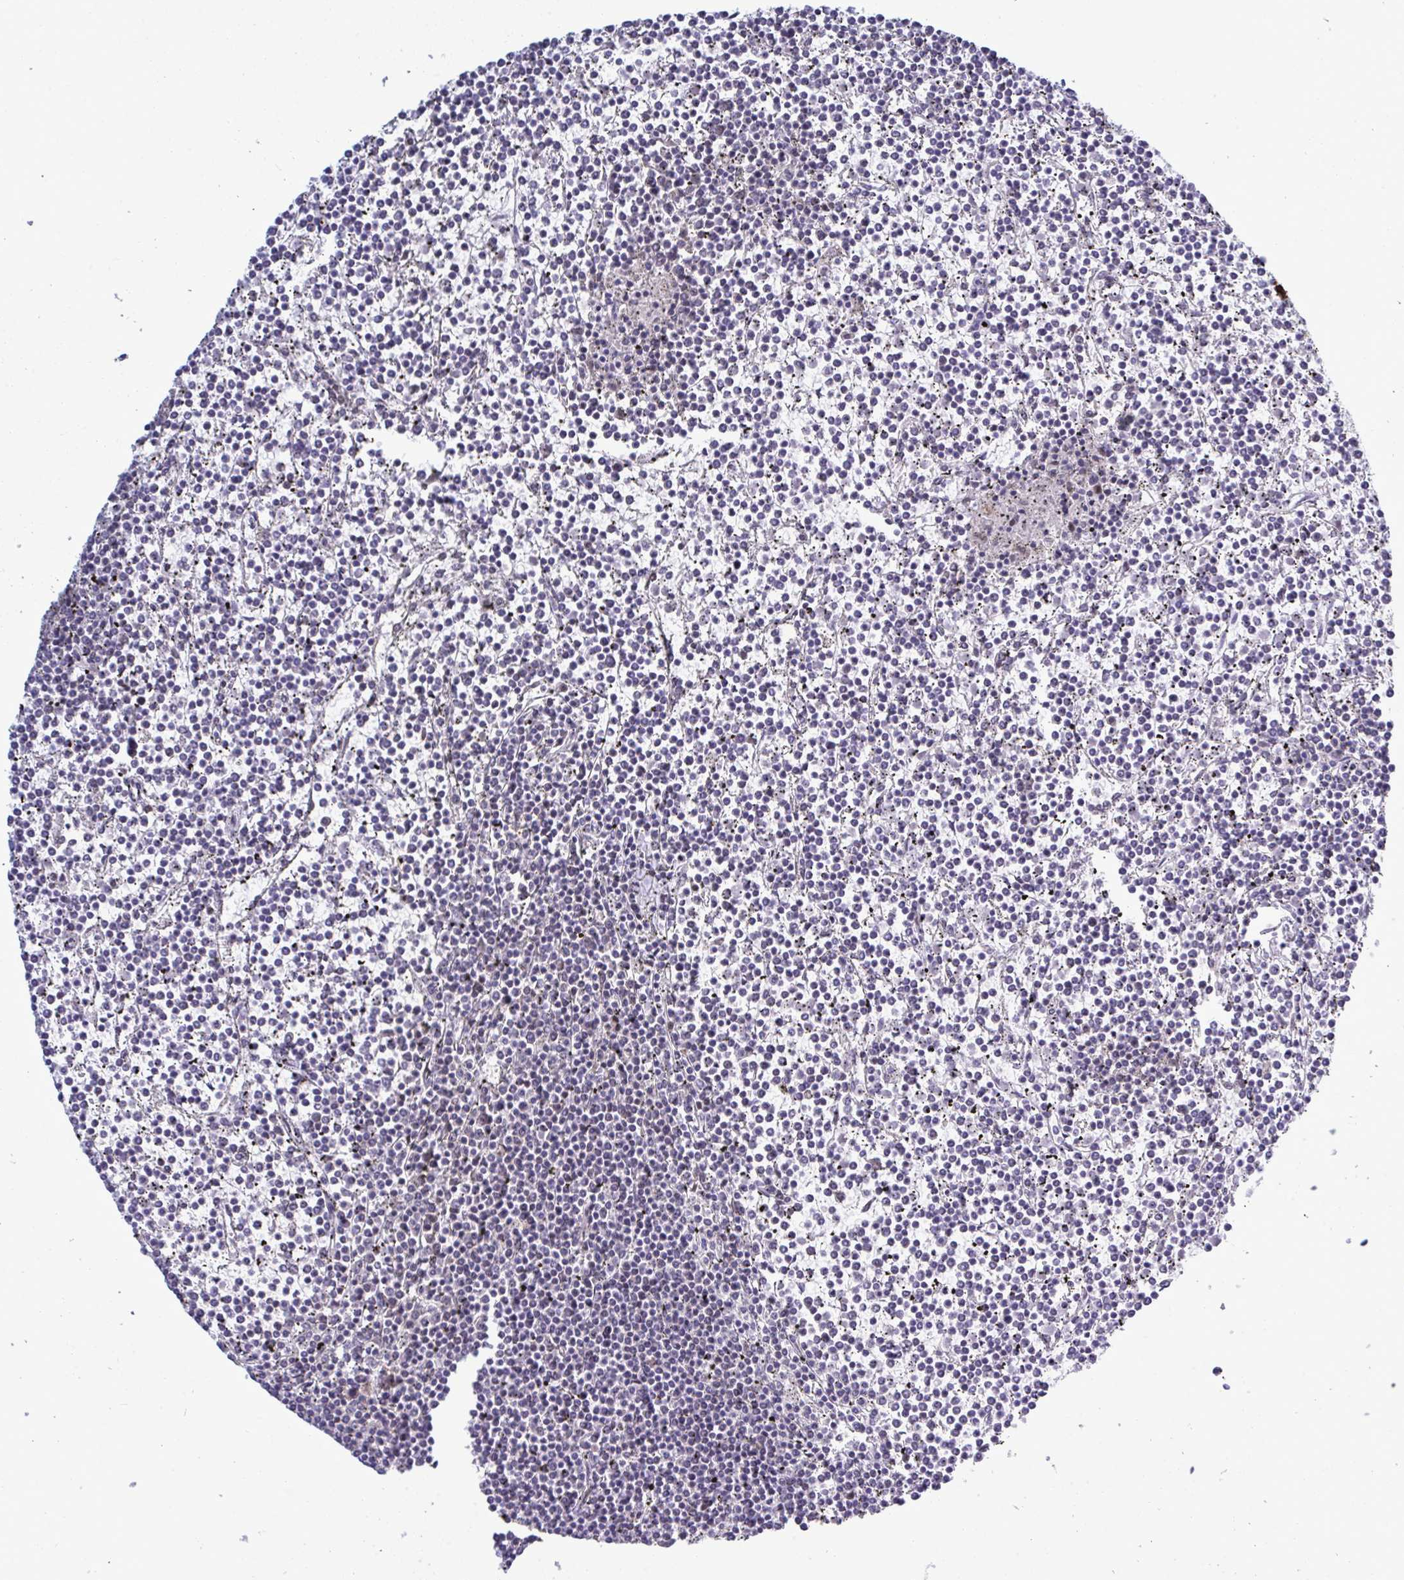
{"staining": {"intensity": "negative", "quantity": "none", "location": "none"}, "tissue": "lymphoma", "cell_type": "Tumor cells", "image_type": "cancer", "snomed": [{"axis": "morphology", "description": "Malignant lymphoma, non-Hodgkin's type, Low grade"}, {"axis": "topography", "description": "Spleen"}], "caption": "Photomicrograph shows no significant protein positivity in tumor cells of lymphoma.", "gene": "PPP1R10", "patient": {"sex": "female", "age": 19}}